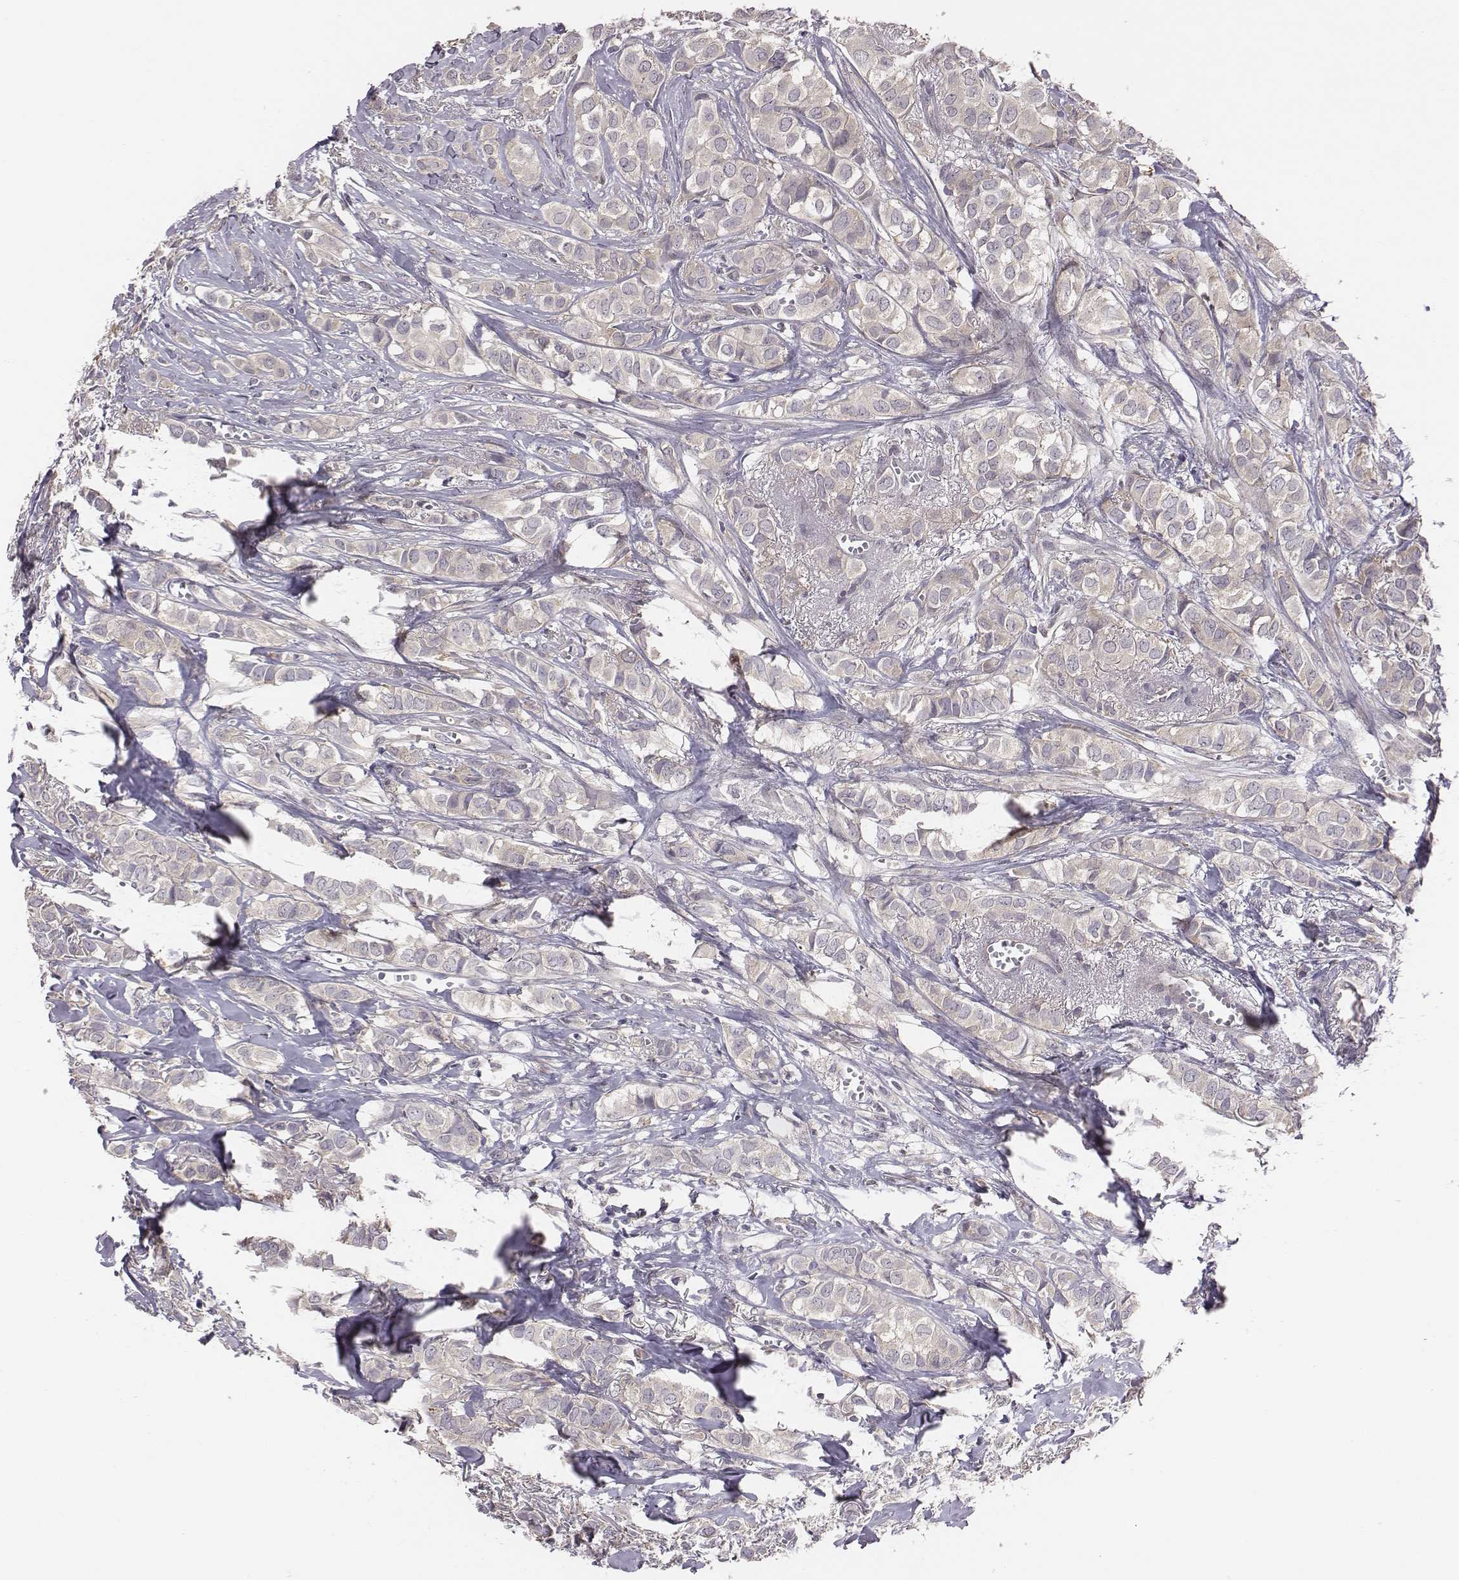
{"staining": {"intensity": "negative", "quantity": "none", "location": "none"}, "tissue": "breast cancer", "cell_type": "Tumor cells", "image_type": "cancer", "snomed": [{"axis": "morphology", "description": "Duct carcinoma"}, {"axis": "topography", "description": "Breast"}], "caption": "Tumor cells show no significant staining in breast infiltrating ductal carcinoma.", "gene": "SMURF2", "patient": {"sex": "female", "age": 85}}